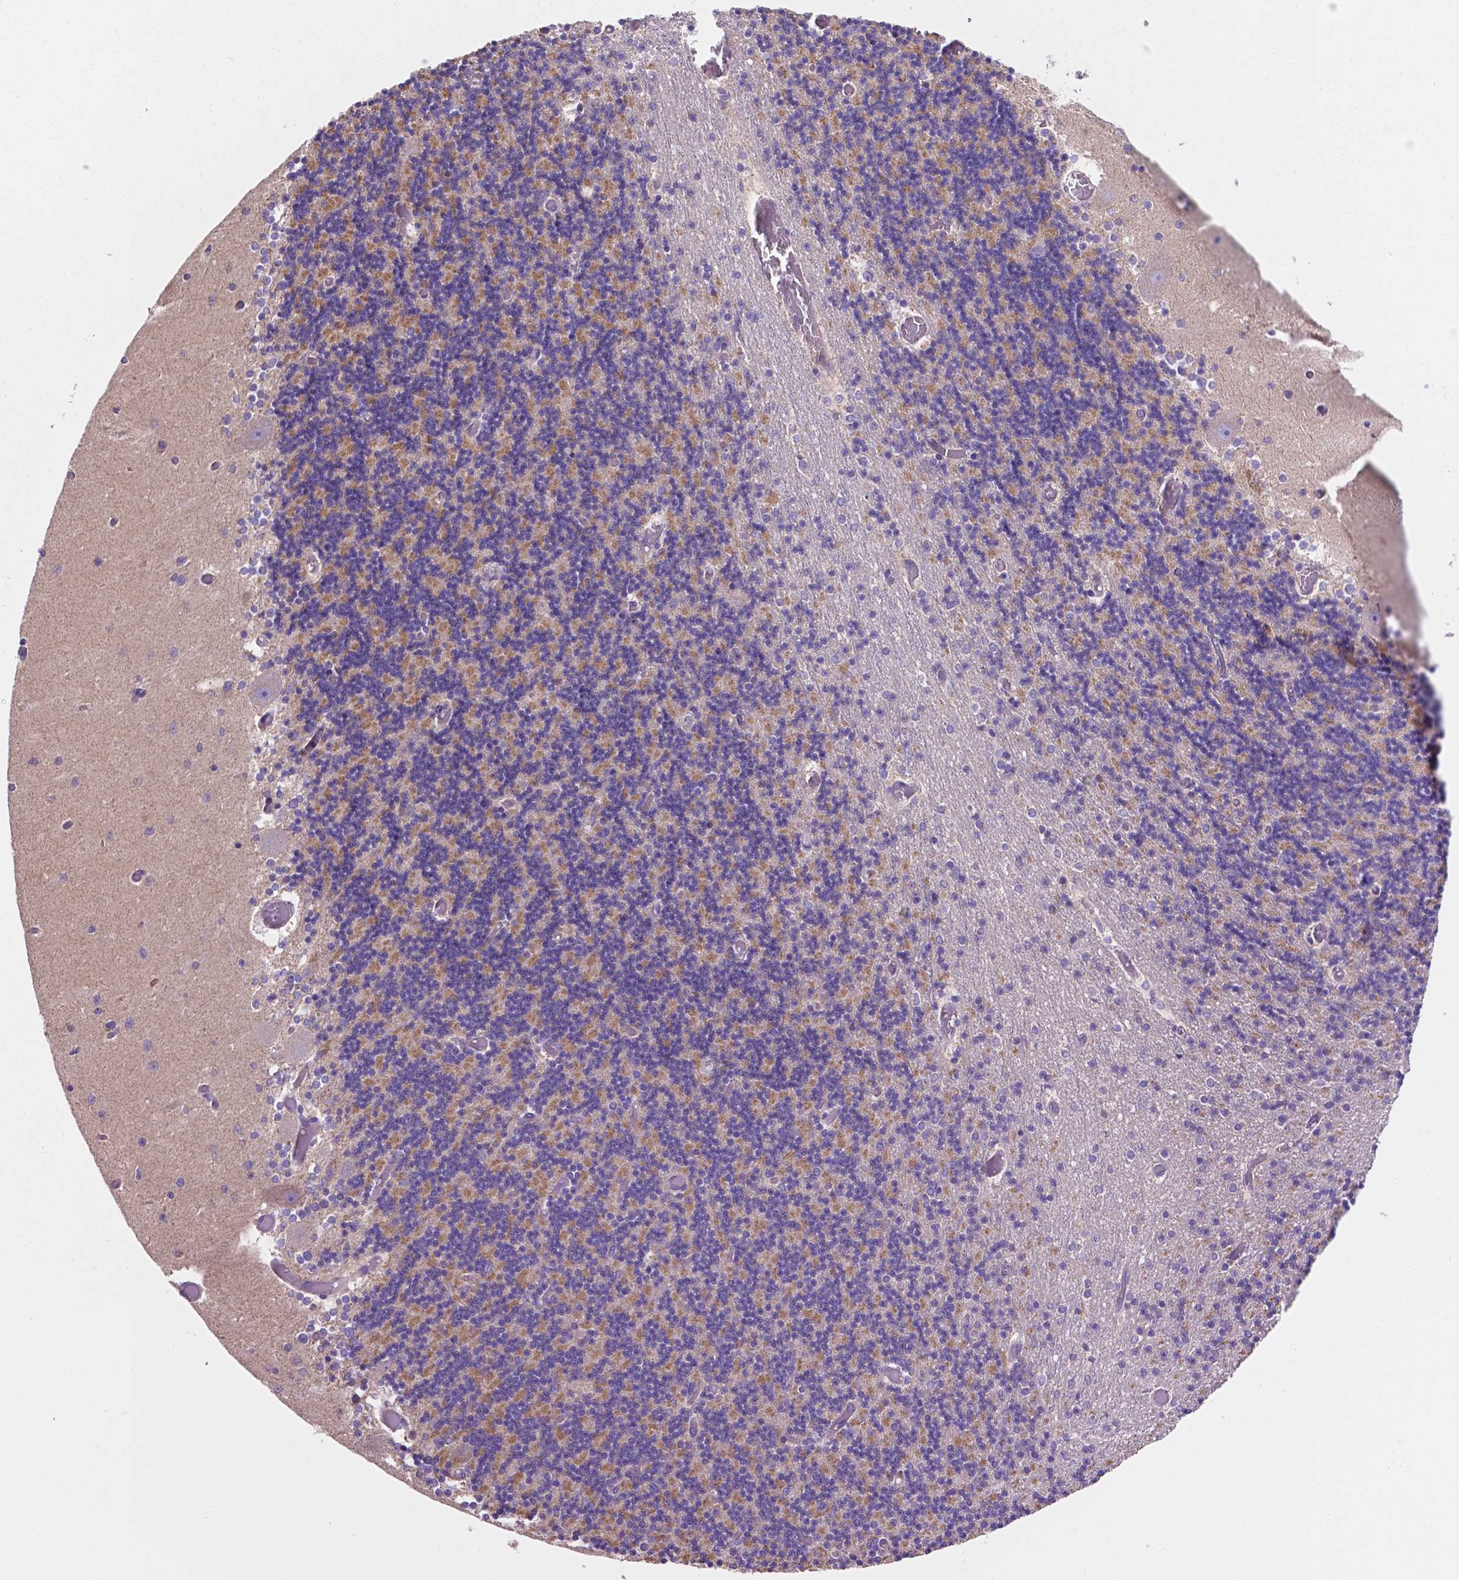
{"staining": {"intensity": "moderate", "quantity": "25%-75%", "location": "cytoplasmic/membranous"}, "tissue": "cerebellum", "cell_type": "Cells in granular layer", "image_type": "normal", "snomed": [{"axis": "morphology", "description": "Normal tissue, NOS"}, {"axis": "topography", "description": "Cerebellum"}], "caption": "About 25%-75% of cells in granular layer in normal human cerebellum reveal moderate cytoplasmic/membranous protein expression as visualized by brown immunohistochemical staining.", "gene": "TMEM121B", "patient": {"sex": "female", "age": 28}}